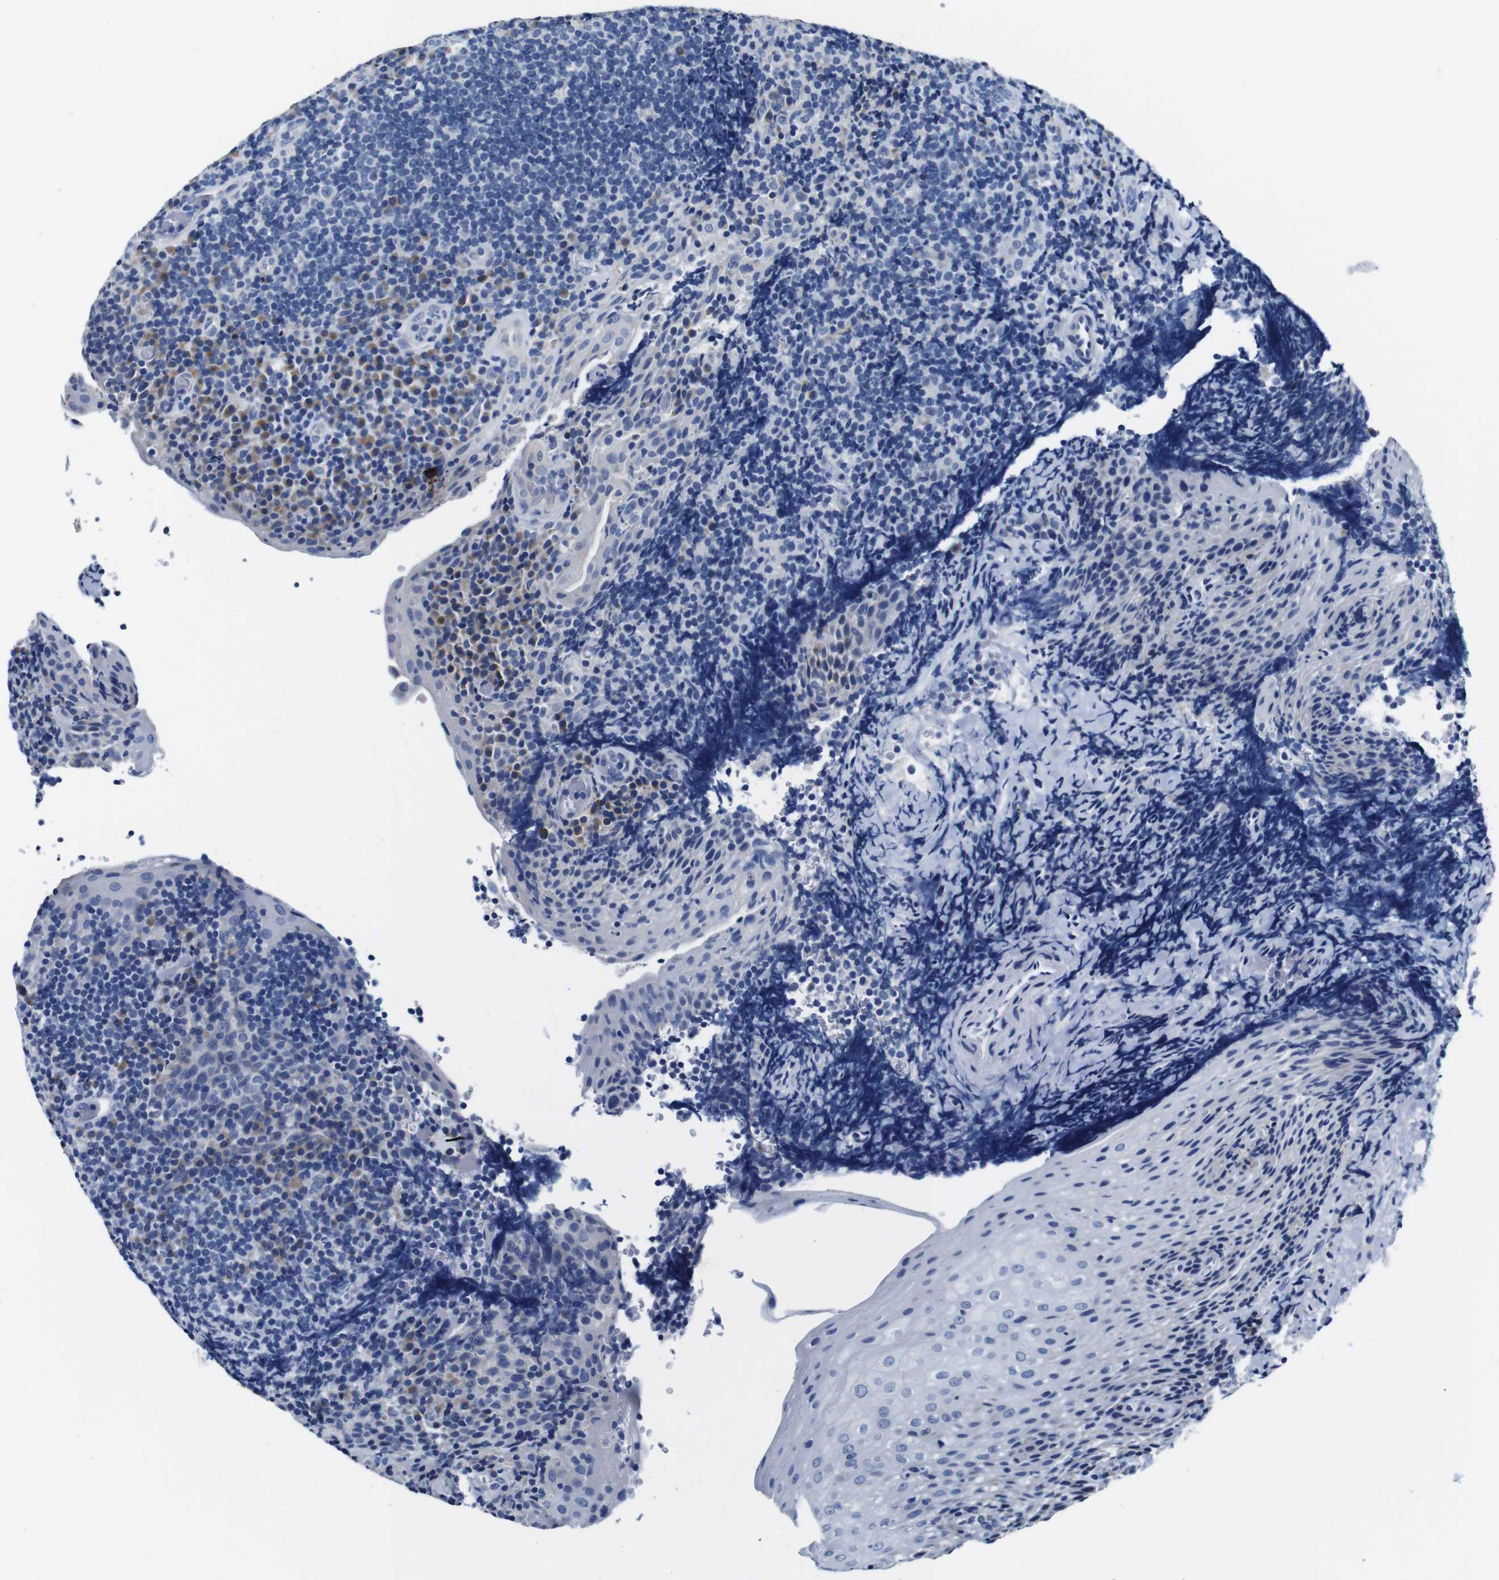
{"staining": {"intensity": "negative", "quantity": "none", "location": "none"}, "tissue": "tonsil", "cell_type": "Germinal center cells", "image_type": "normal", "snomed": [{"axis": "morphology", "description": "Normal tissue, NOS"}, {"axis": "topography", "description": "Tonsil"}], "caption": "Benign tonsil was stained to show a protein in brown. There is no significant staining in germinal center cells.", "gene": "SNX19", "patient": {"sex": "male", "age": 37}}